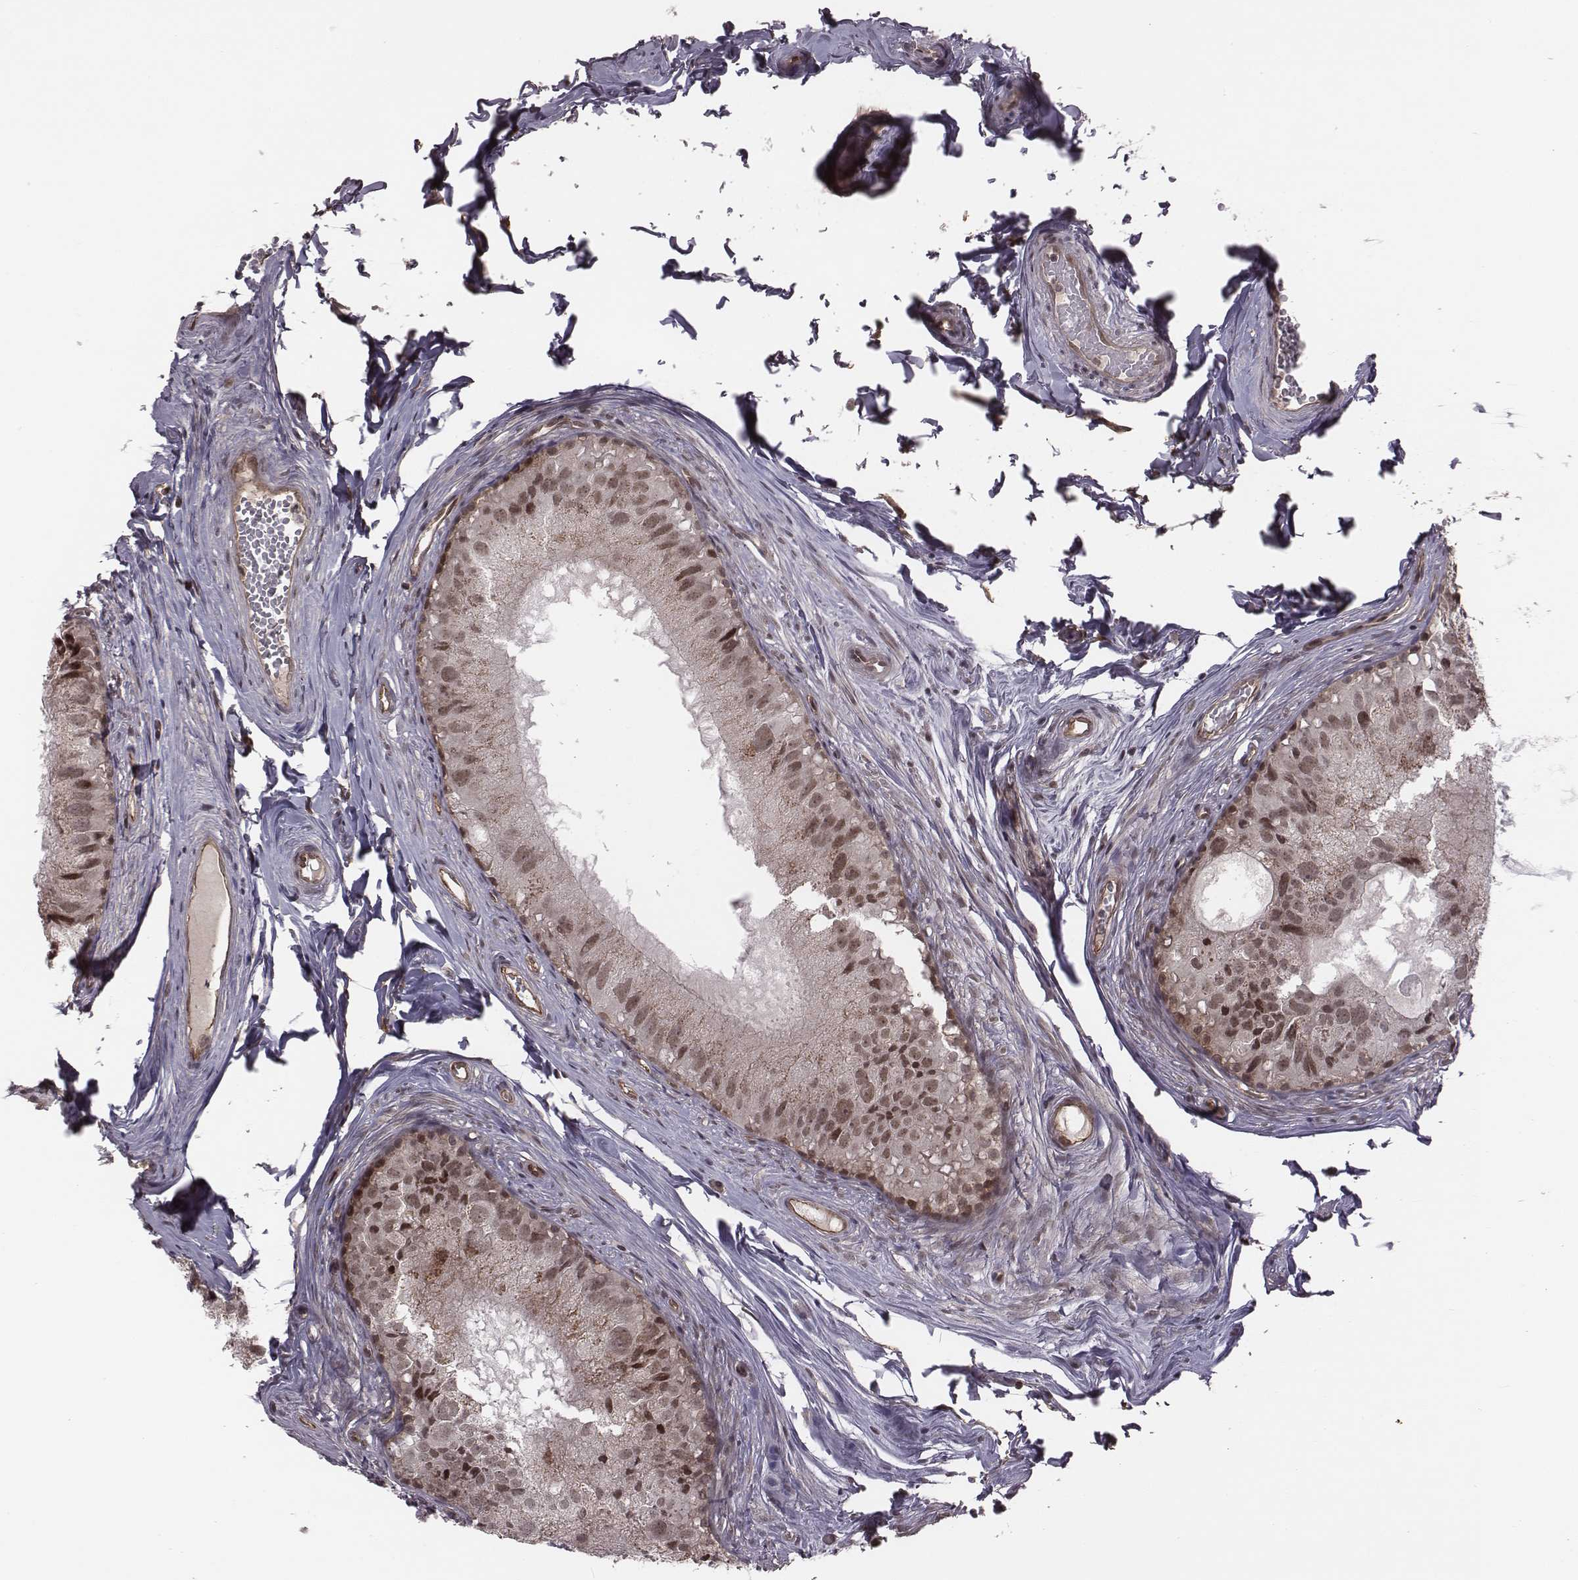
{"staining": {"intensity": "strong", "quantity": "<25%", "location": "nuclear"}, "tissue": "epididymis", "cell_type": "Glandular cells", "image_type": "normal", "snomed": [{"axis": "morphology", "description": "Normal tissue, NOS"}, {"axis": "topography", "description": "Epididymis"}], "caption": "The immunohistochemical stain labels strong nuclear staining in glandular cells of benign epididymis. The staining is performed using DAB brown chromogen to label protein expression. The nuclei are counter-stained blue using hematoxylin.", "gene": "RPL3", "patient": {"sex": "male", "age": 45}}